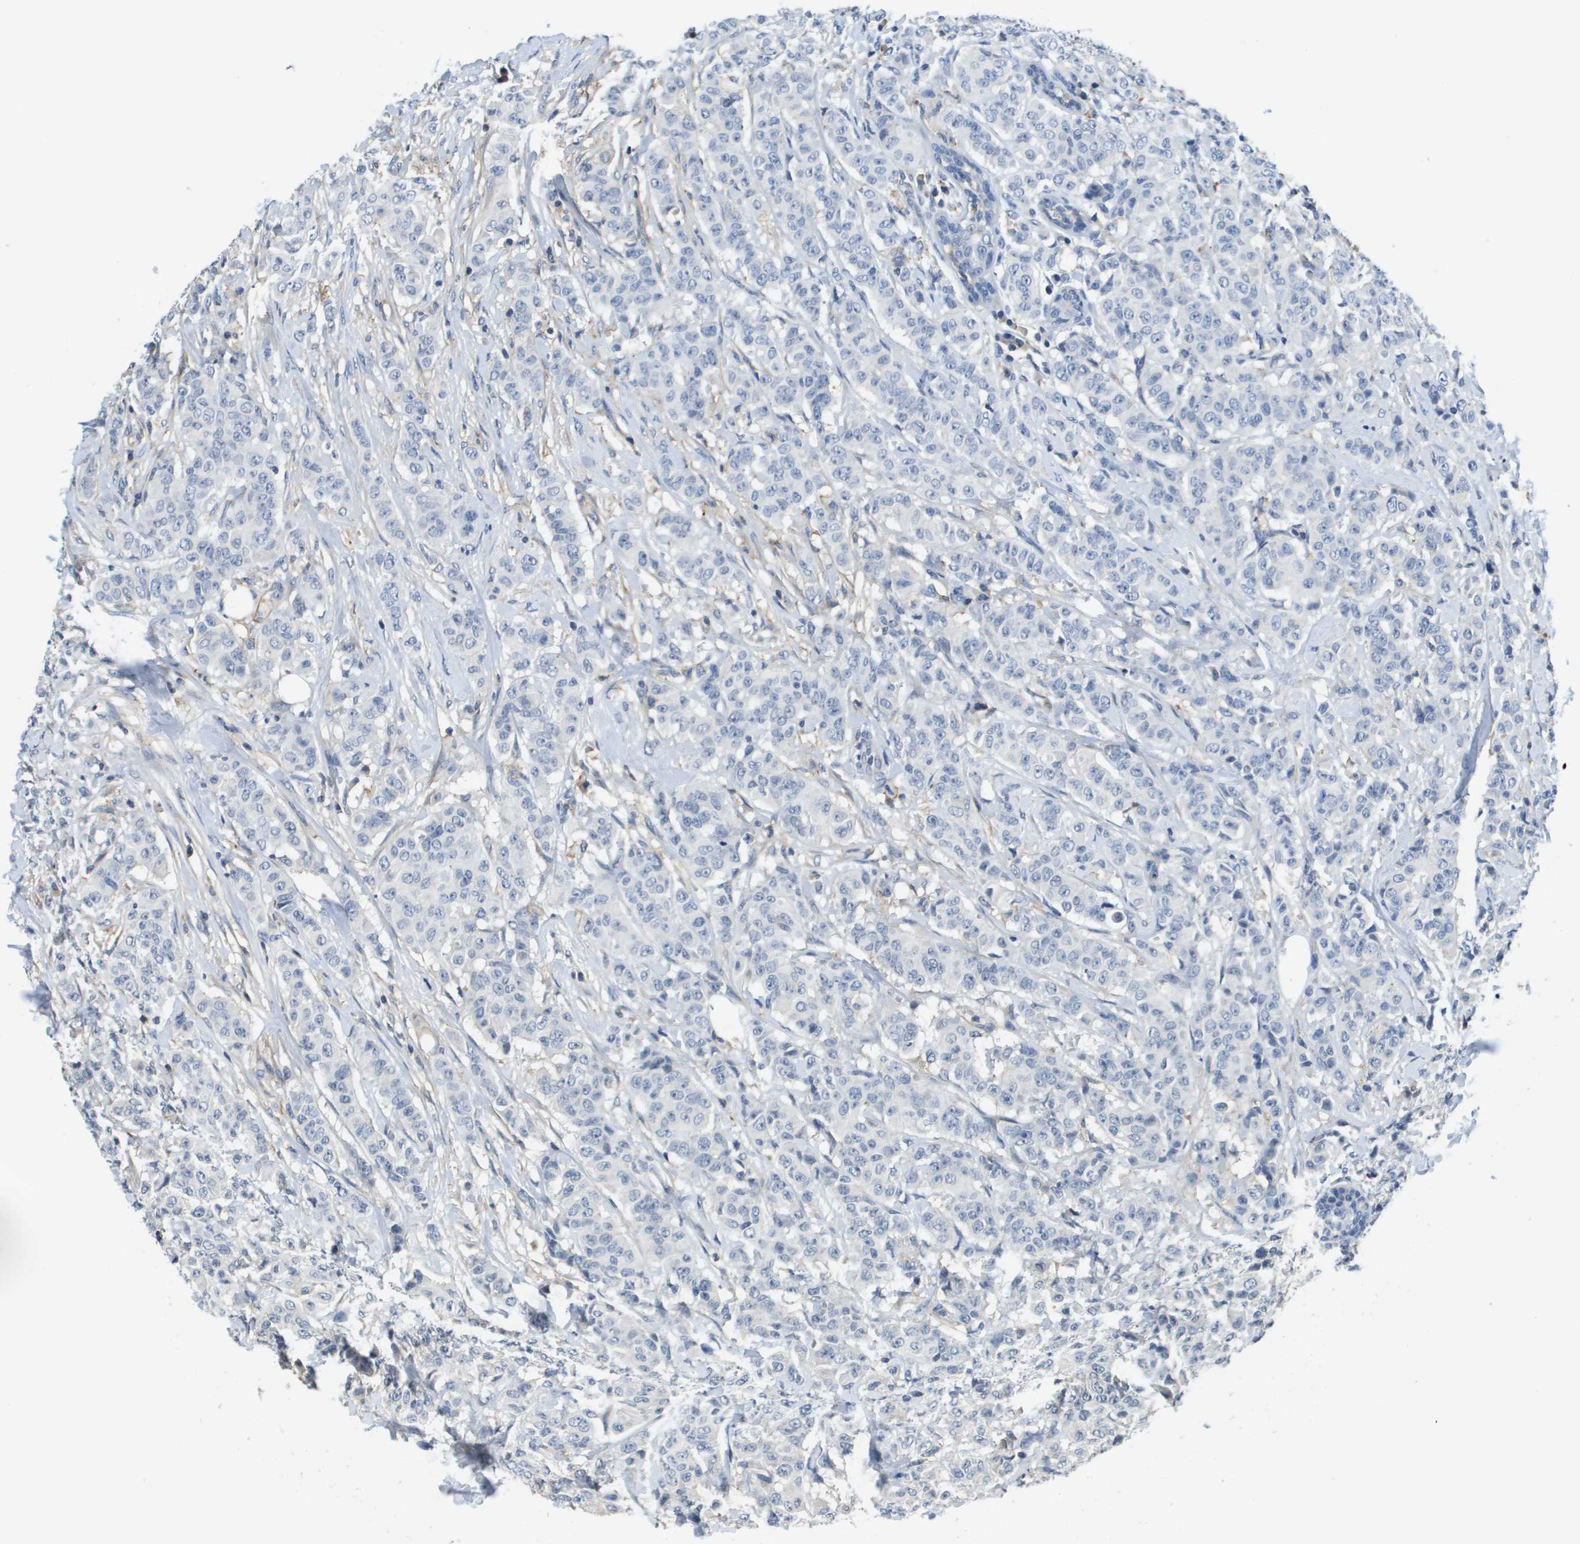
{"staining": {"intensity": "negative", "quantity": "none", "location": "none"}, "tissue": "breast cancer", "cell_type": "Tumor cells", "image_type": "cancer", "snomed": [{"axis": "morphology", "description": "Normal tissue, NOS"}, {"axis": "morphology", "description": "Duct carcinoma"}, {"axis": "topography", "description": "Breast"}], "caption": "Tumor cells are negative for brown protein staining in breast cancer (intraductal carcinoma). Brightfield microscopy of immunohistochemistry stained with DAB (brown) and hematoxylin (blue), captured at high magnification.", "gene": "SLC16A3", "patient": {"sex": "female", "age": 40}}